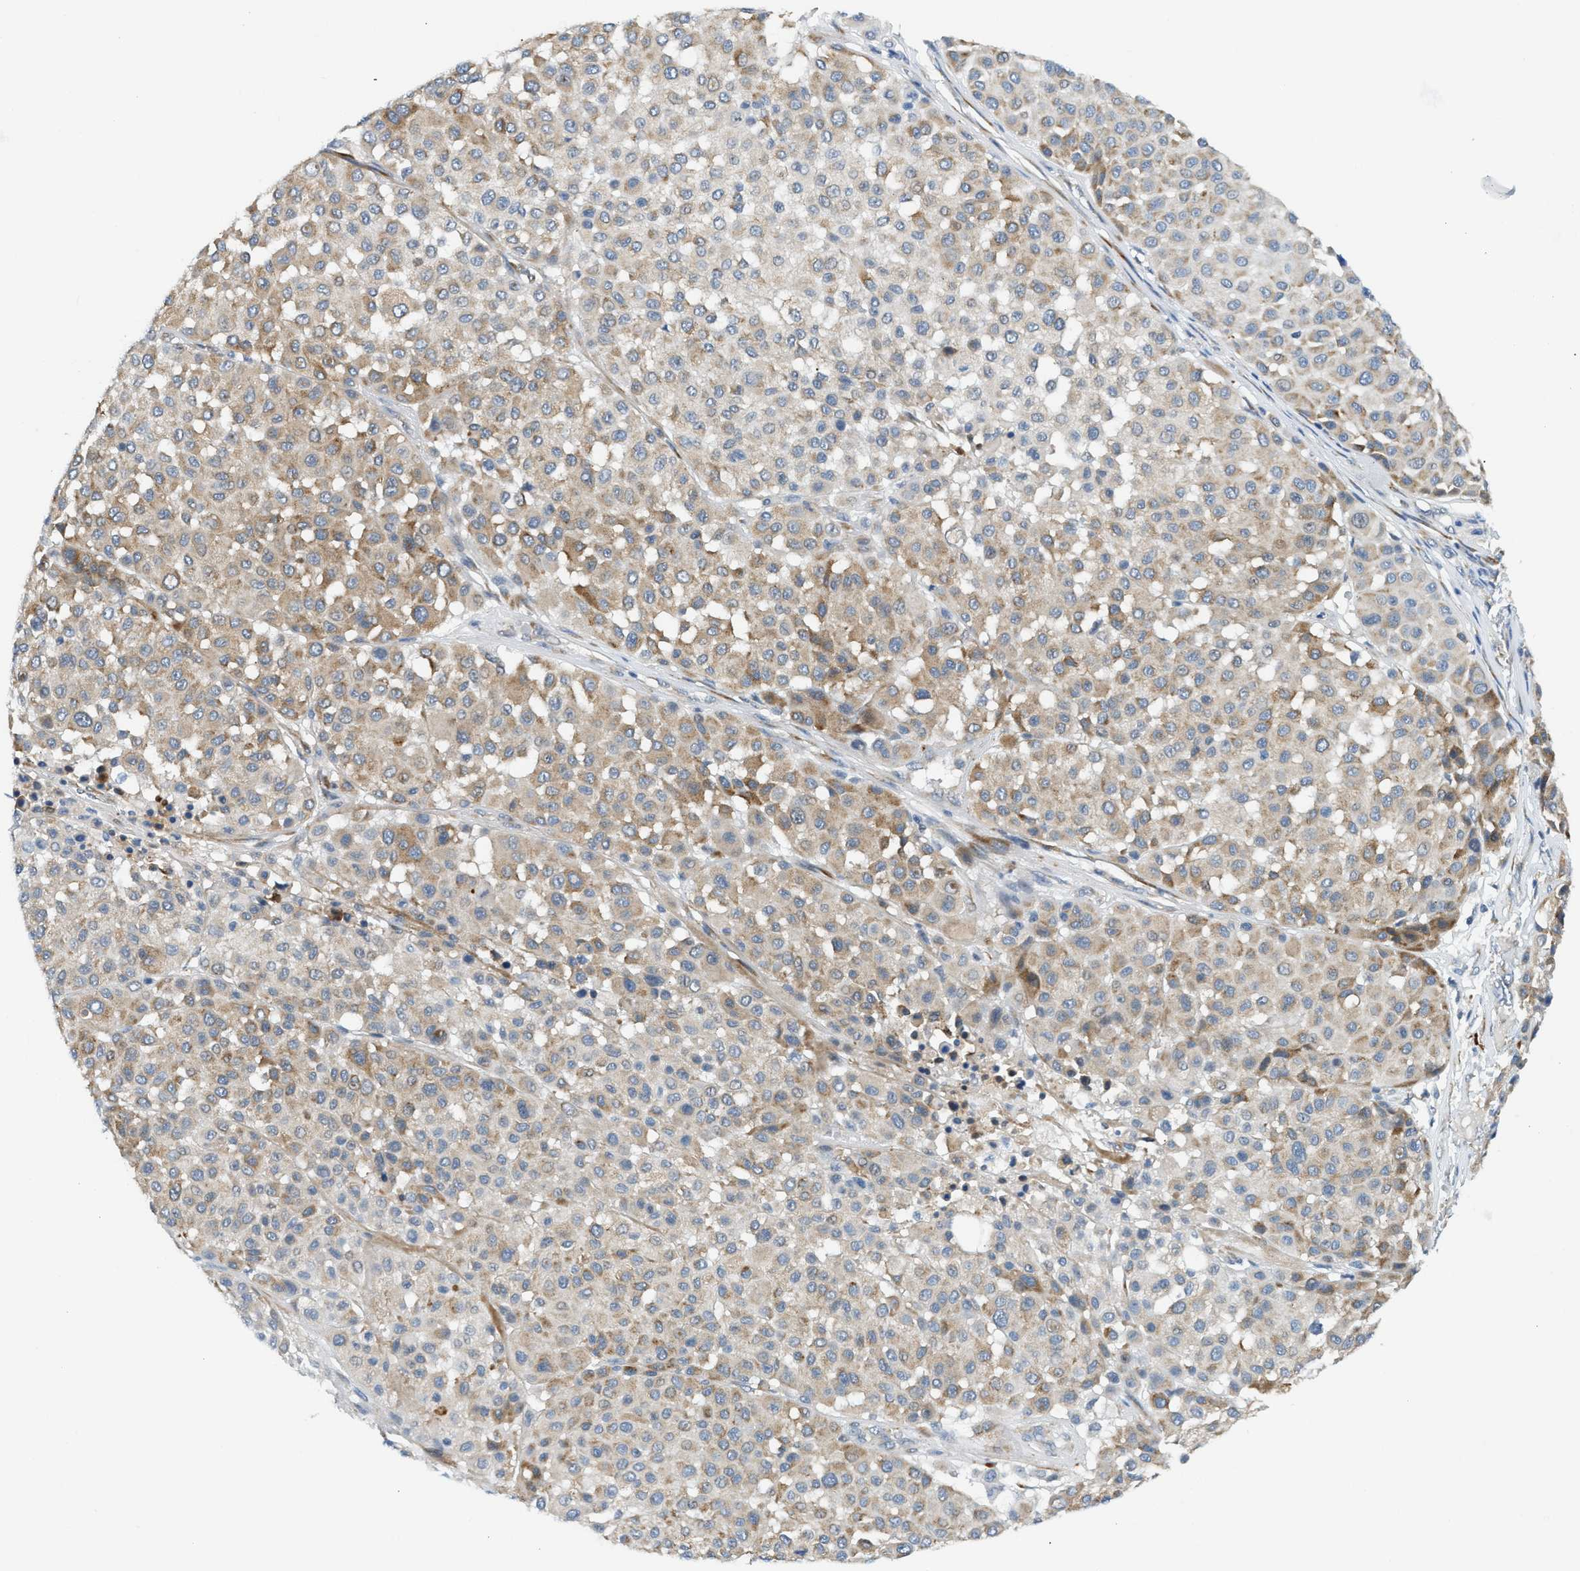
{"staining": {"intensity": "moderate", "quantity": "25%-75%", "location": "cytoplasmic/membranous"}, "tissue": "melanoma", "cell_type": "Tumor cells", "image_type": "cancer", "snomed": [{"axis": "morphology", "description": "Malignant melanoma, Metastatic site"}, {"axis": "topography", "description": "Soft tissue"}], "caption": "Malignant melanoma (metastatic site) stained with a brown dye exhibits moderate cytoplasmic/membranous positive expression in approximately 25%-75% of tumor cells.", "gene": "KCNC2", "patient": {"sex": "male", "age": 41}}